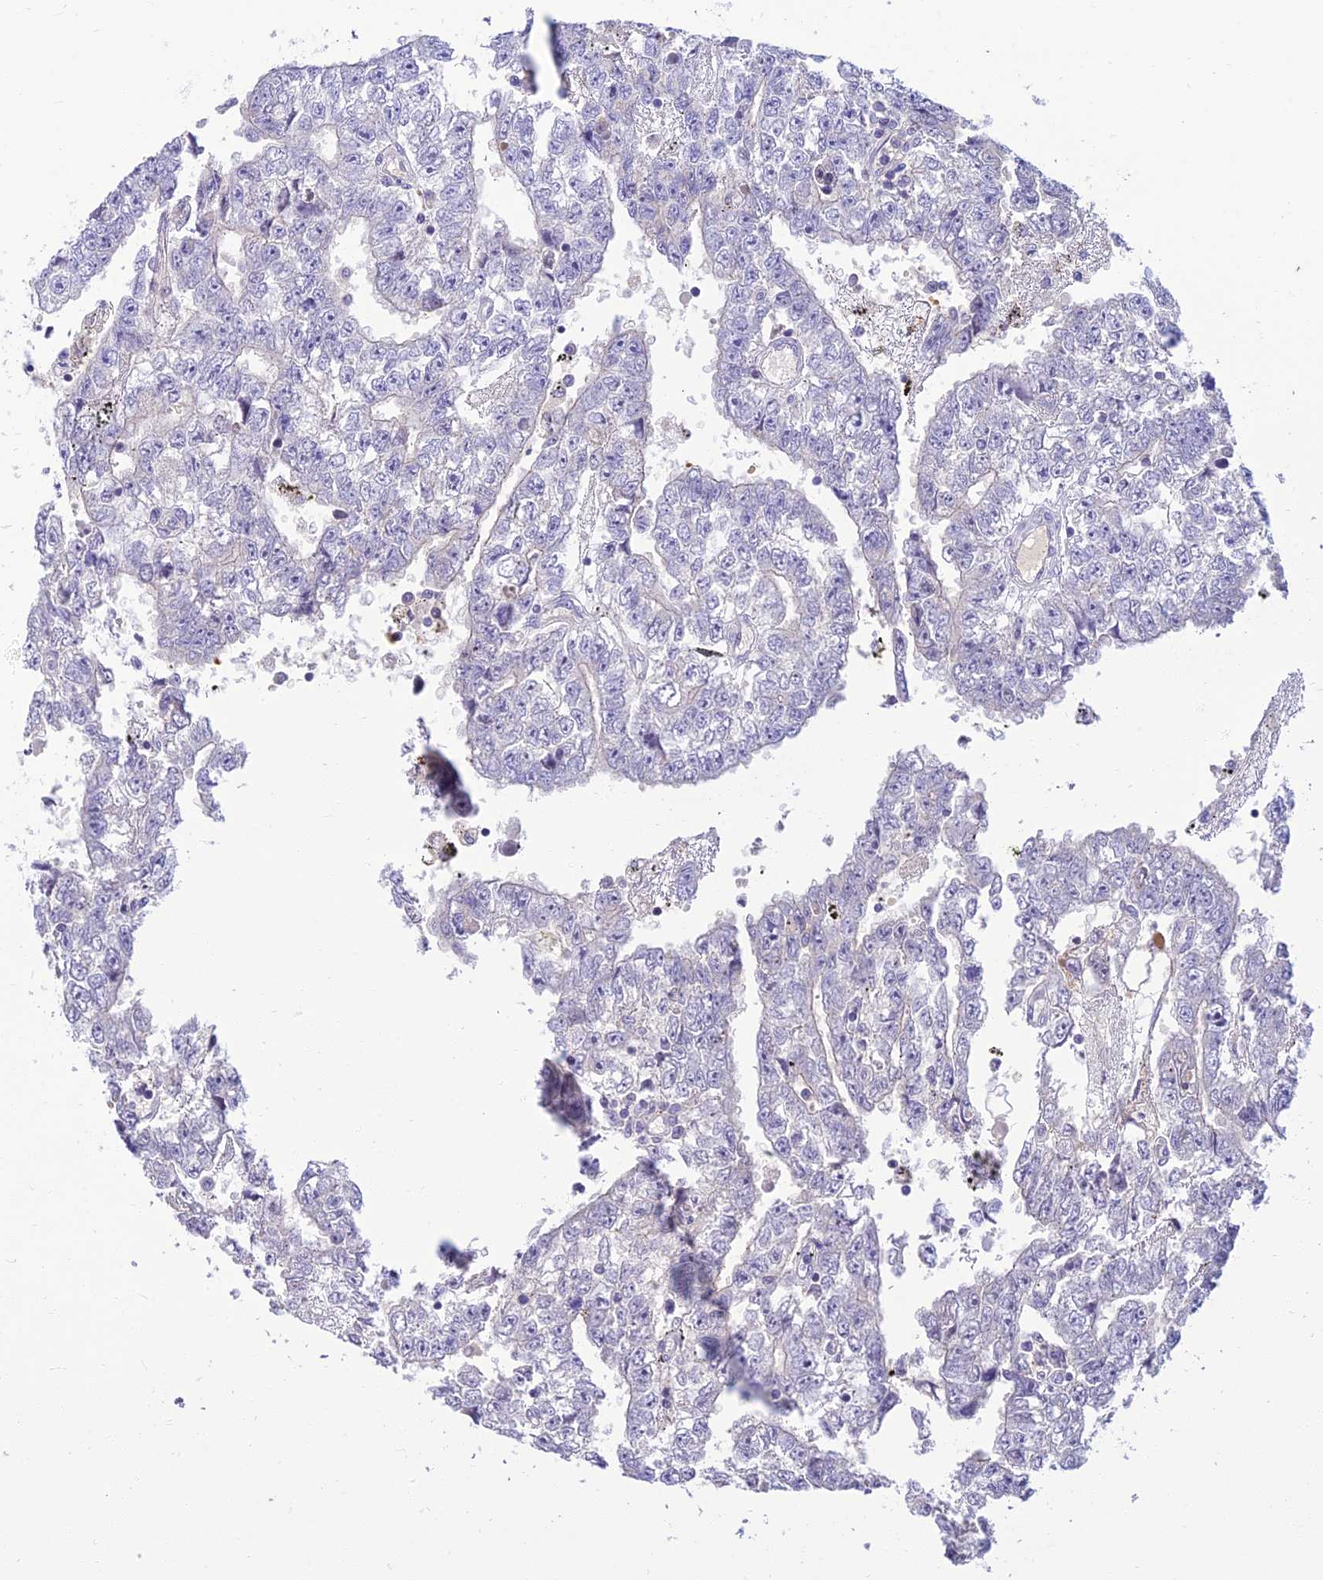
{"staining": {"intensity": "negative", "quantity": "none", "location": "none"}, "tissue": "testis cancer", "cell_type": "Tumor cells", "image_type": "cancer", "snomed": [{"axis": "morphology", "description": "Carcinoma, Embryonal, NOS"}, {"axis": "topography", "description": "Testis"}], "caption": "Immunohistochemical staining of human testis cancer (embryonal carcinoma) reveals no significant positivity in tumor cells.", "gene": "CLIP4", "patient": {"sex": "male", "age": 25}}